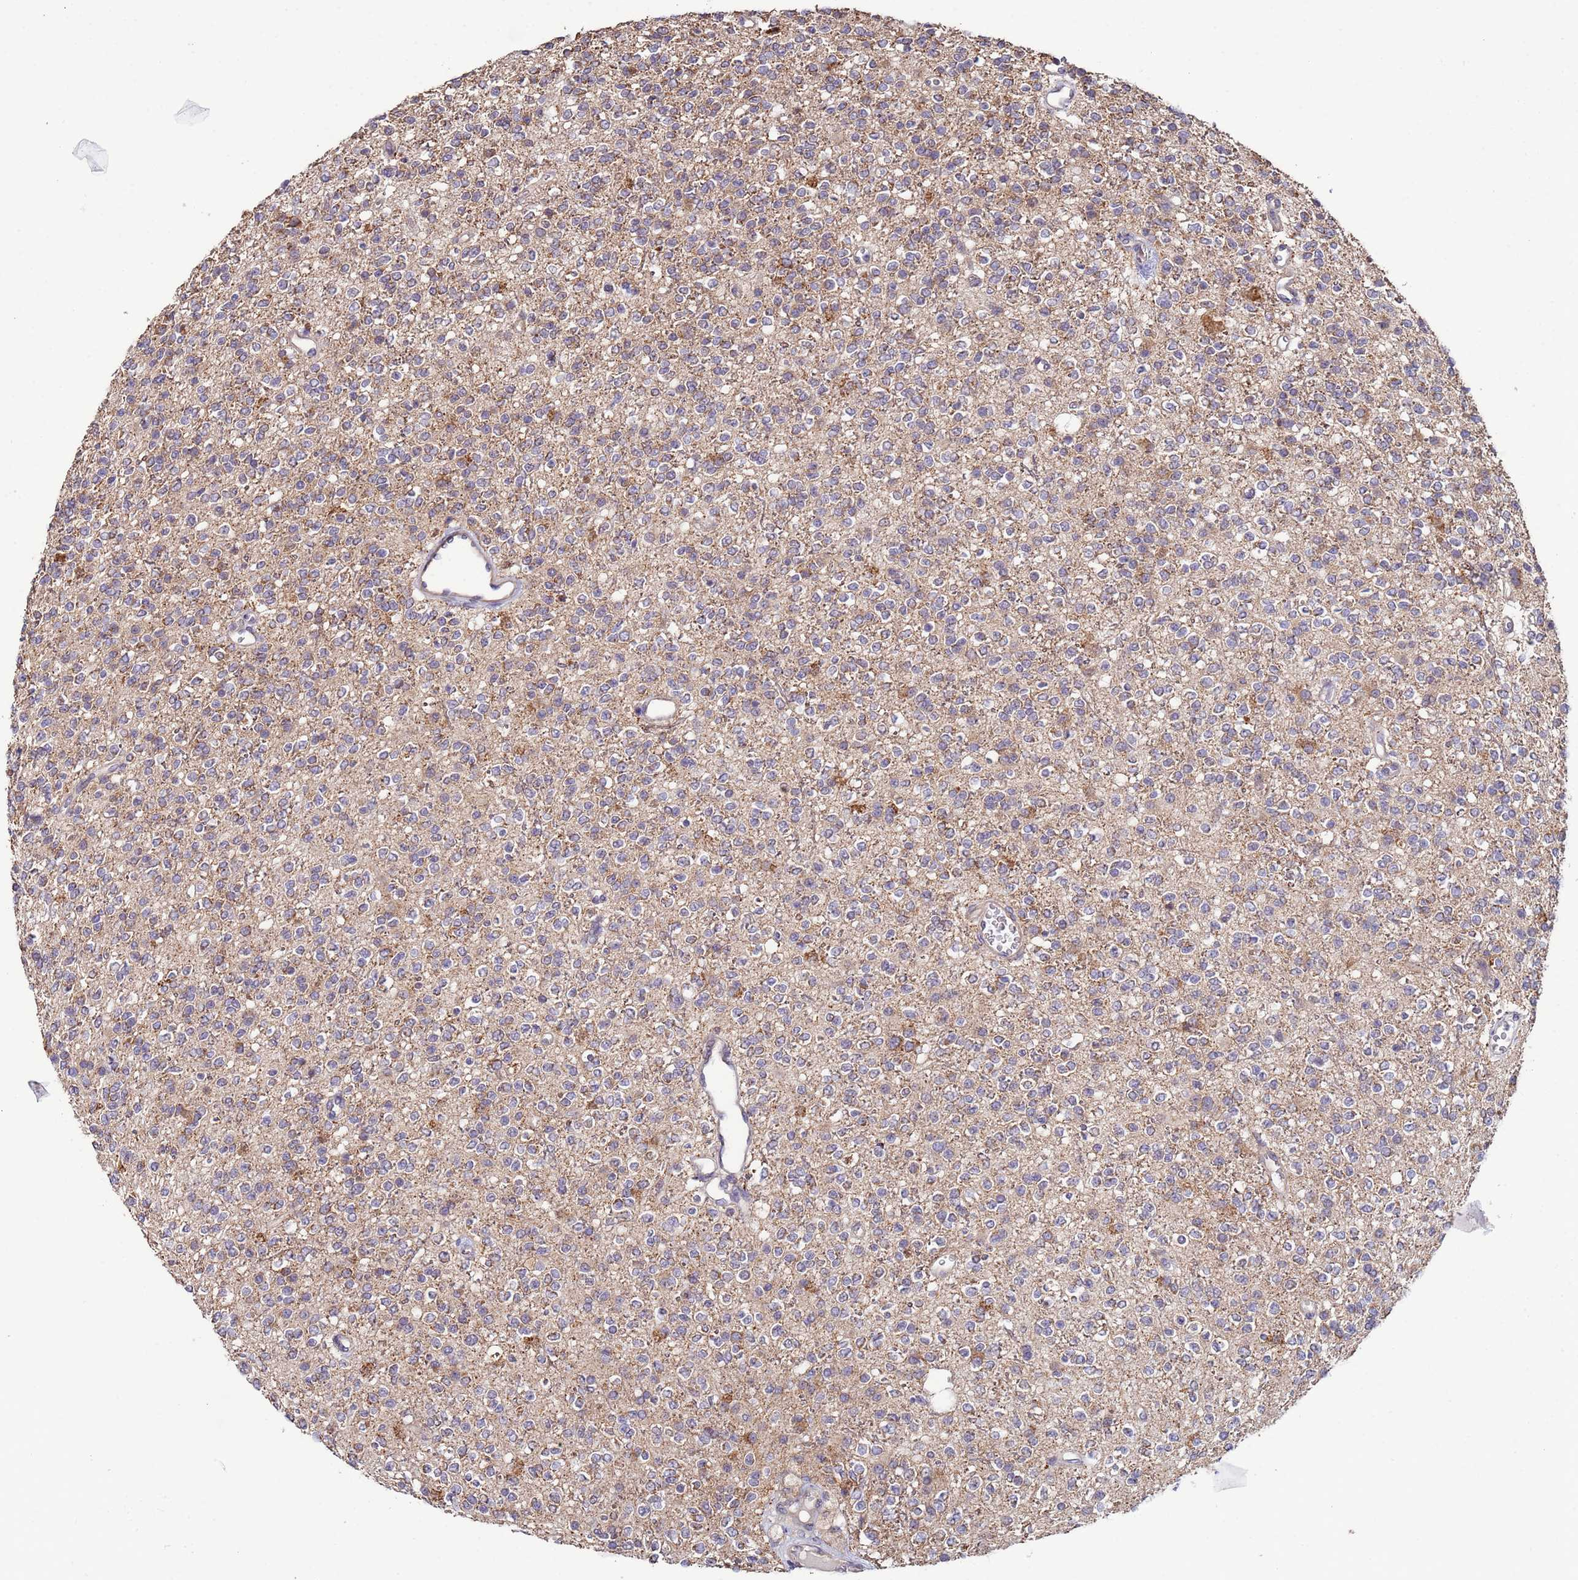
{"staining": {"intensity": "negative", "quantity": "none", "location": "none"}, "tissue": "glioma", "cell_type": "Tumor cells", "image_type": "cancer", "snomed": [{"axis": "morphology", "description": "Glioma, malignant, High grade"}, {"axis": "topography", "description": "Brain"}], "caption": "A micrograph of malignant high-grade glioma stained for a protein demonstrates no brown staining in tumor cells.", "gene": "CLHC1", "patient": {"sex": "male", "age": 34}}